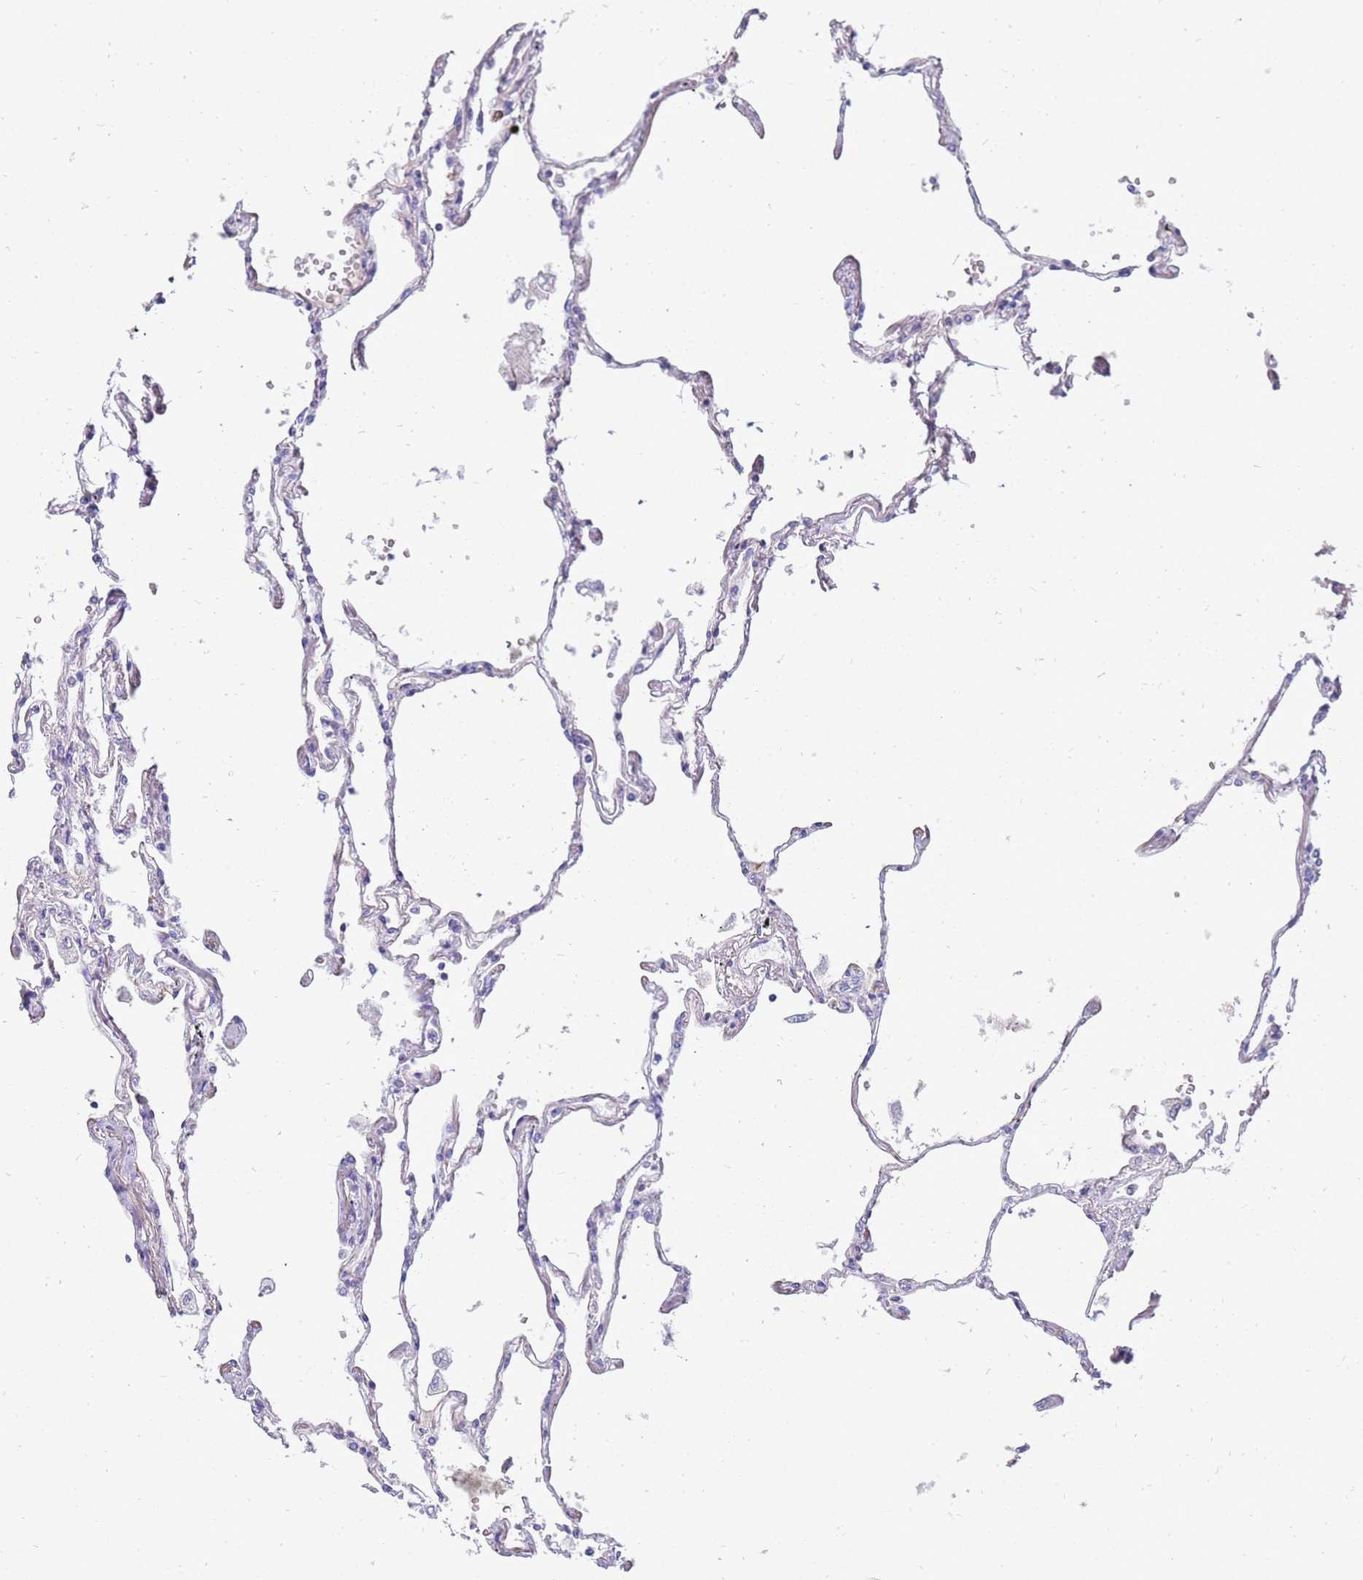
{"staining": {"intensity": "negative", "quantity": "none", "location": "none"}, "tissue": "lung", "cell_type": "Alveolar cells", "image_type": "normal", "snomed": [{"axis": "morphology", "description": "Normal tissue, NOS"}, {"axis": "topography", "description": "Lung"}], "caption": "DAB immunohistochemical staining of normal human lung shows no significant positivity in alveolar cells.", "gene": "STK25", "patient": {"sex": "female", "age": 67}}